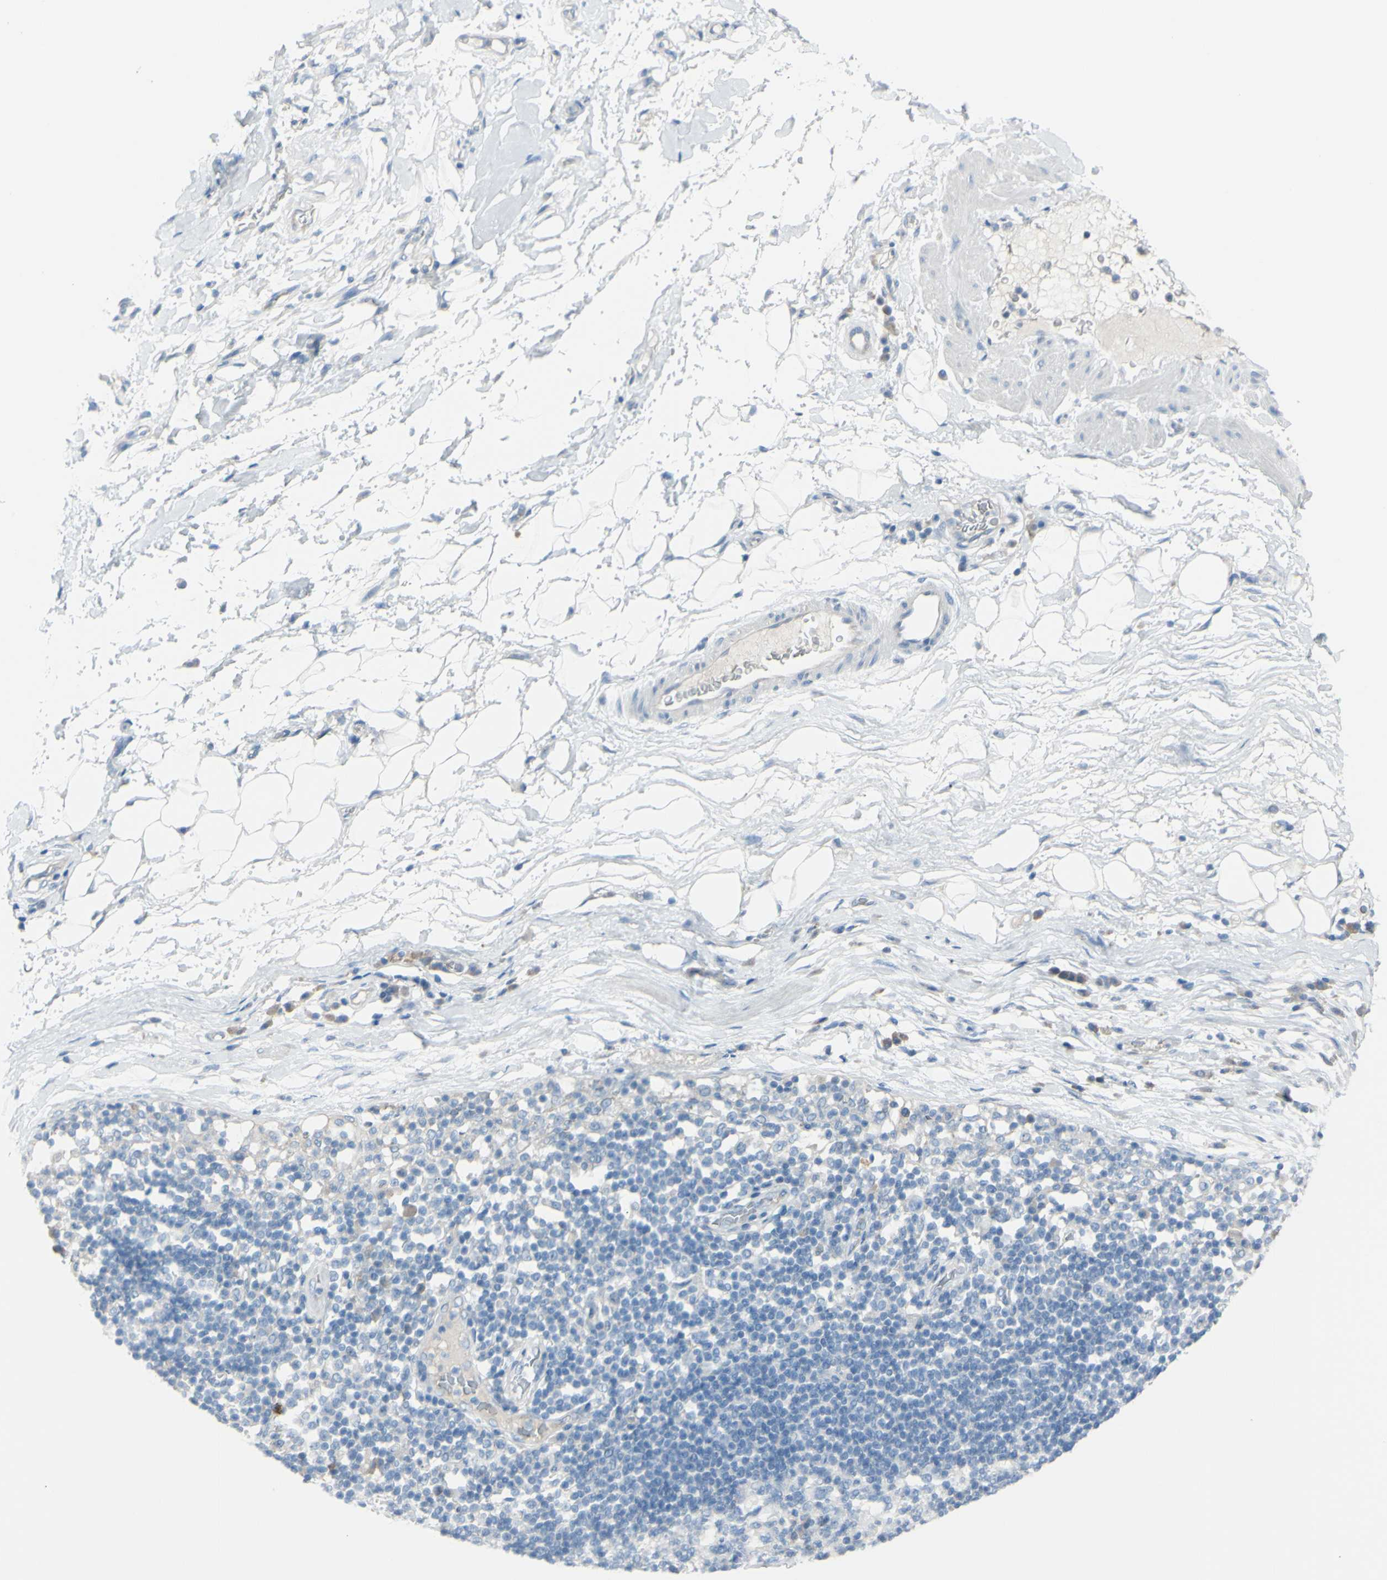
{"staining": {"intensity": "negative", "quantity": "none", "location": "none"}, "tissue": "adipose tissue", "cell_type": "Adipocytes", "image_type": "normal", "snomed": [{"axis": "morphology", "description": "Normal tissue, NOS"}, {"axis": "morphology", "description": "Adenocarcinoma, NOS"}, {"axis": "topography", "description": "Esophagus"}], "caption": "Adipocytes show no significant protein expression in normal adipose tissue. Brightfield microscopy of IHC stained with DAB (brown) and hematoxylin (blue), captured at high magnification.", "gene": "TFPI2", "patient": {"sex": "male", "age": 62}}